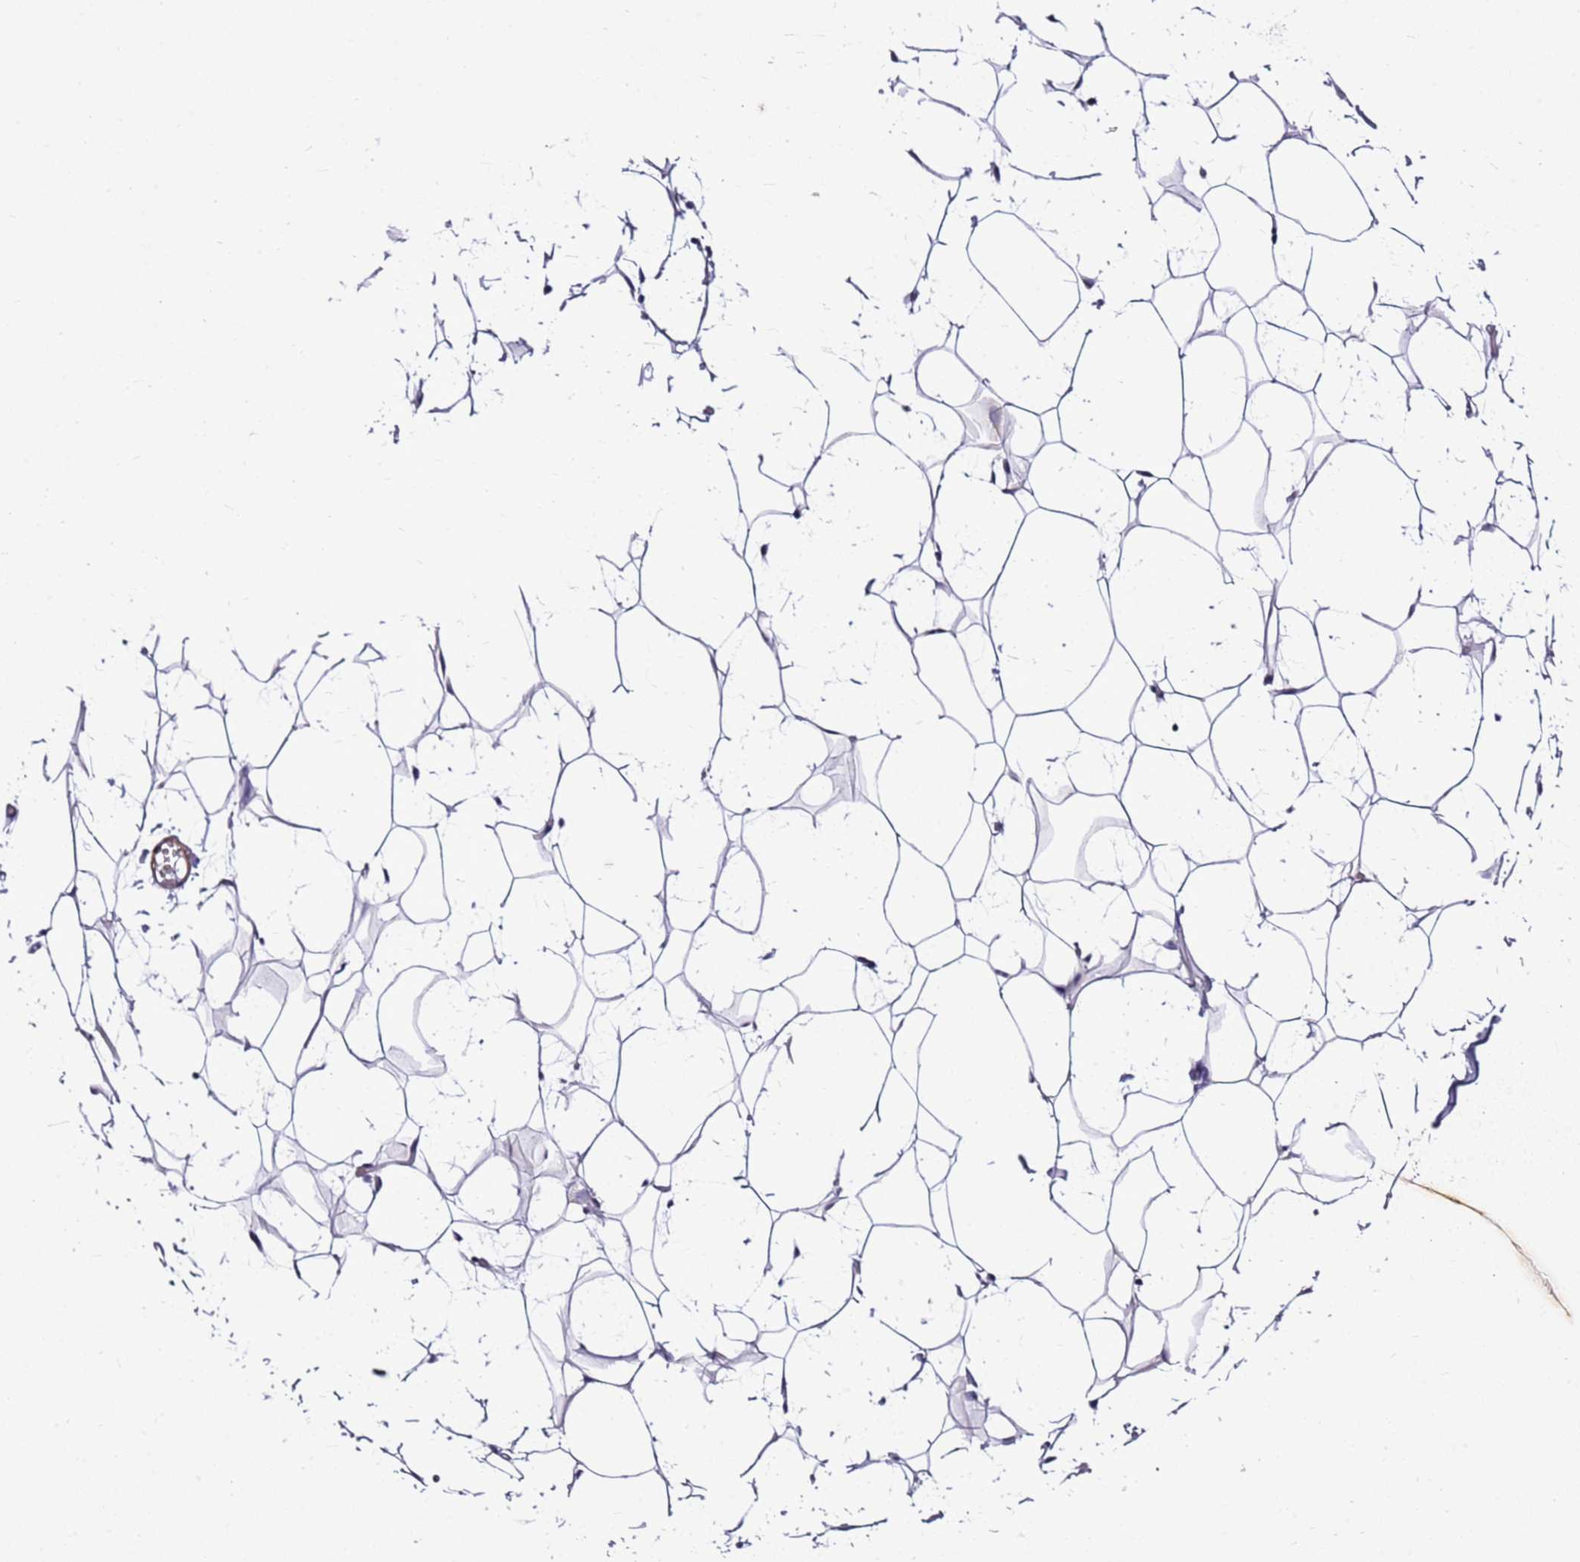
{"staining": {"intensity": "negative", "quantity": "none", "location": "none"}, "tissue": "adipose tissue", "cell_type": "Adipocytes", "image_type": "normal", "snomed": [{"axis": "morphology", "description": "Normal tissue, NOS"}, {"axis": "topography", "description": "Breast"}], "caption": "Adipocytes are negative for protein expression in benign human adipose tissue. (DAB (3,3'-diaminobenzidine) immunohistochemistry, high magnification).", "gene": "SMIM4", "patient": {"sex": "female", "age": 26}}